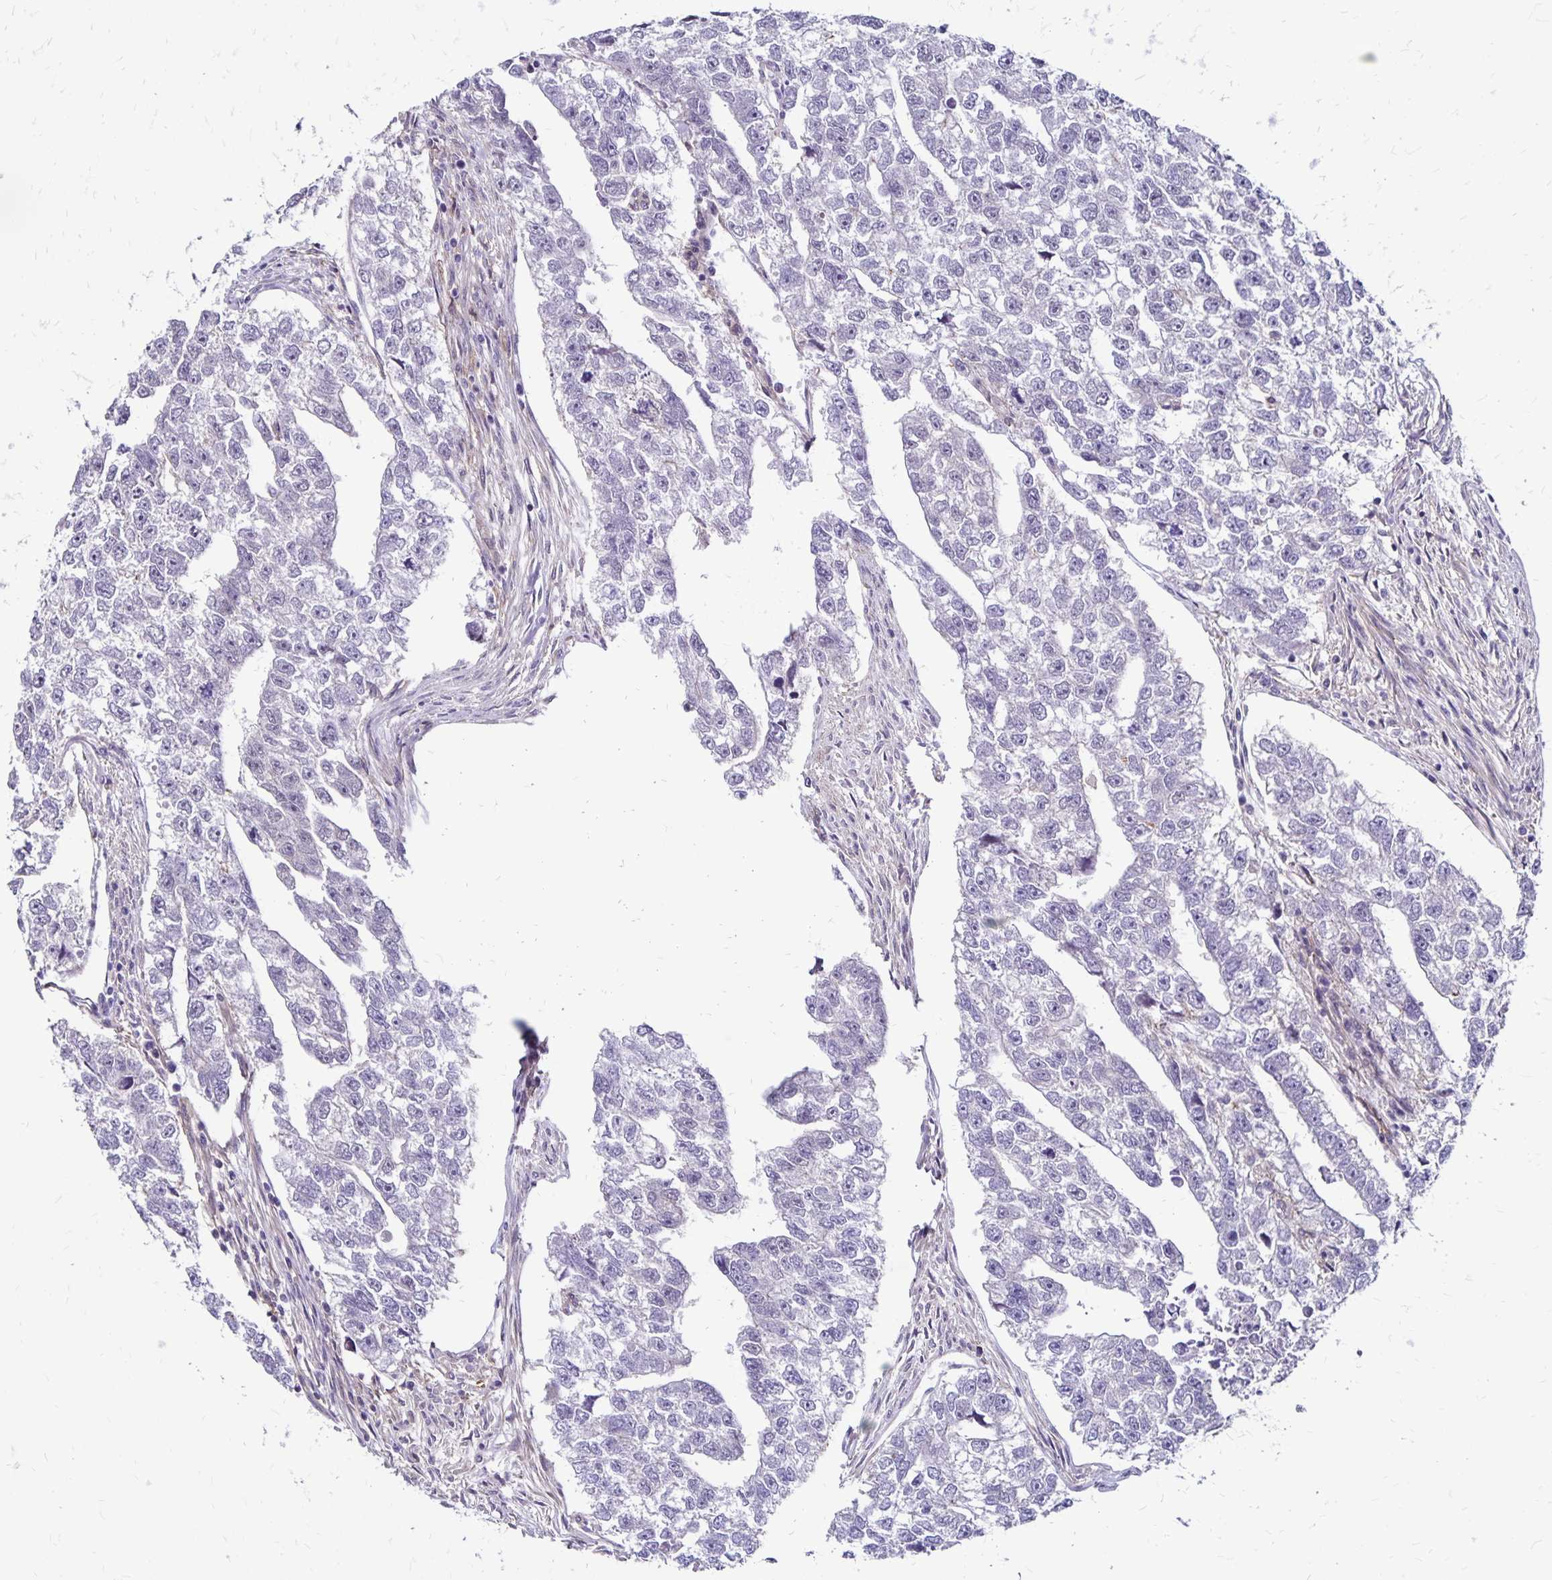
{"staining": {"intensity": "negative", "quantity": "none", "location": "none"}, "tissue": "testis cancer", "cell_type": "Tumor cells", "image_type": "cancer", "snomed": [{"axis": "morphology", "description": "Carcinoma, Embryonal, NOS"}, {"axis": "morphology", "description": "Teratoma, malignant, NOS"}, {"axis": "topography", "description": "Testis"}], "caption": "DAB immunohistochemical staining of human testis embryonal carcinoma shows no significant staining in tumor cells.", "gene": "TNS3", "patient": {"sex": "male", "age": 44}}